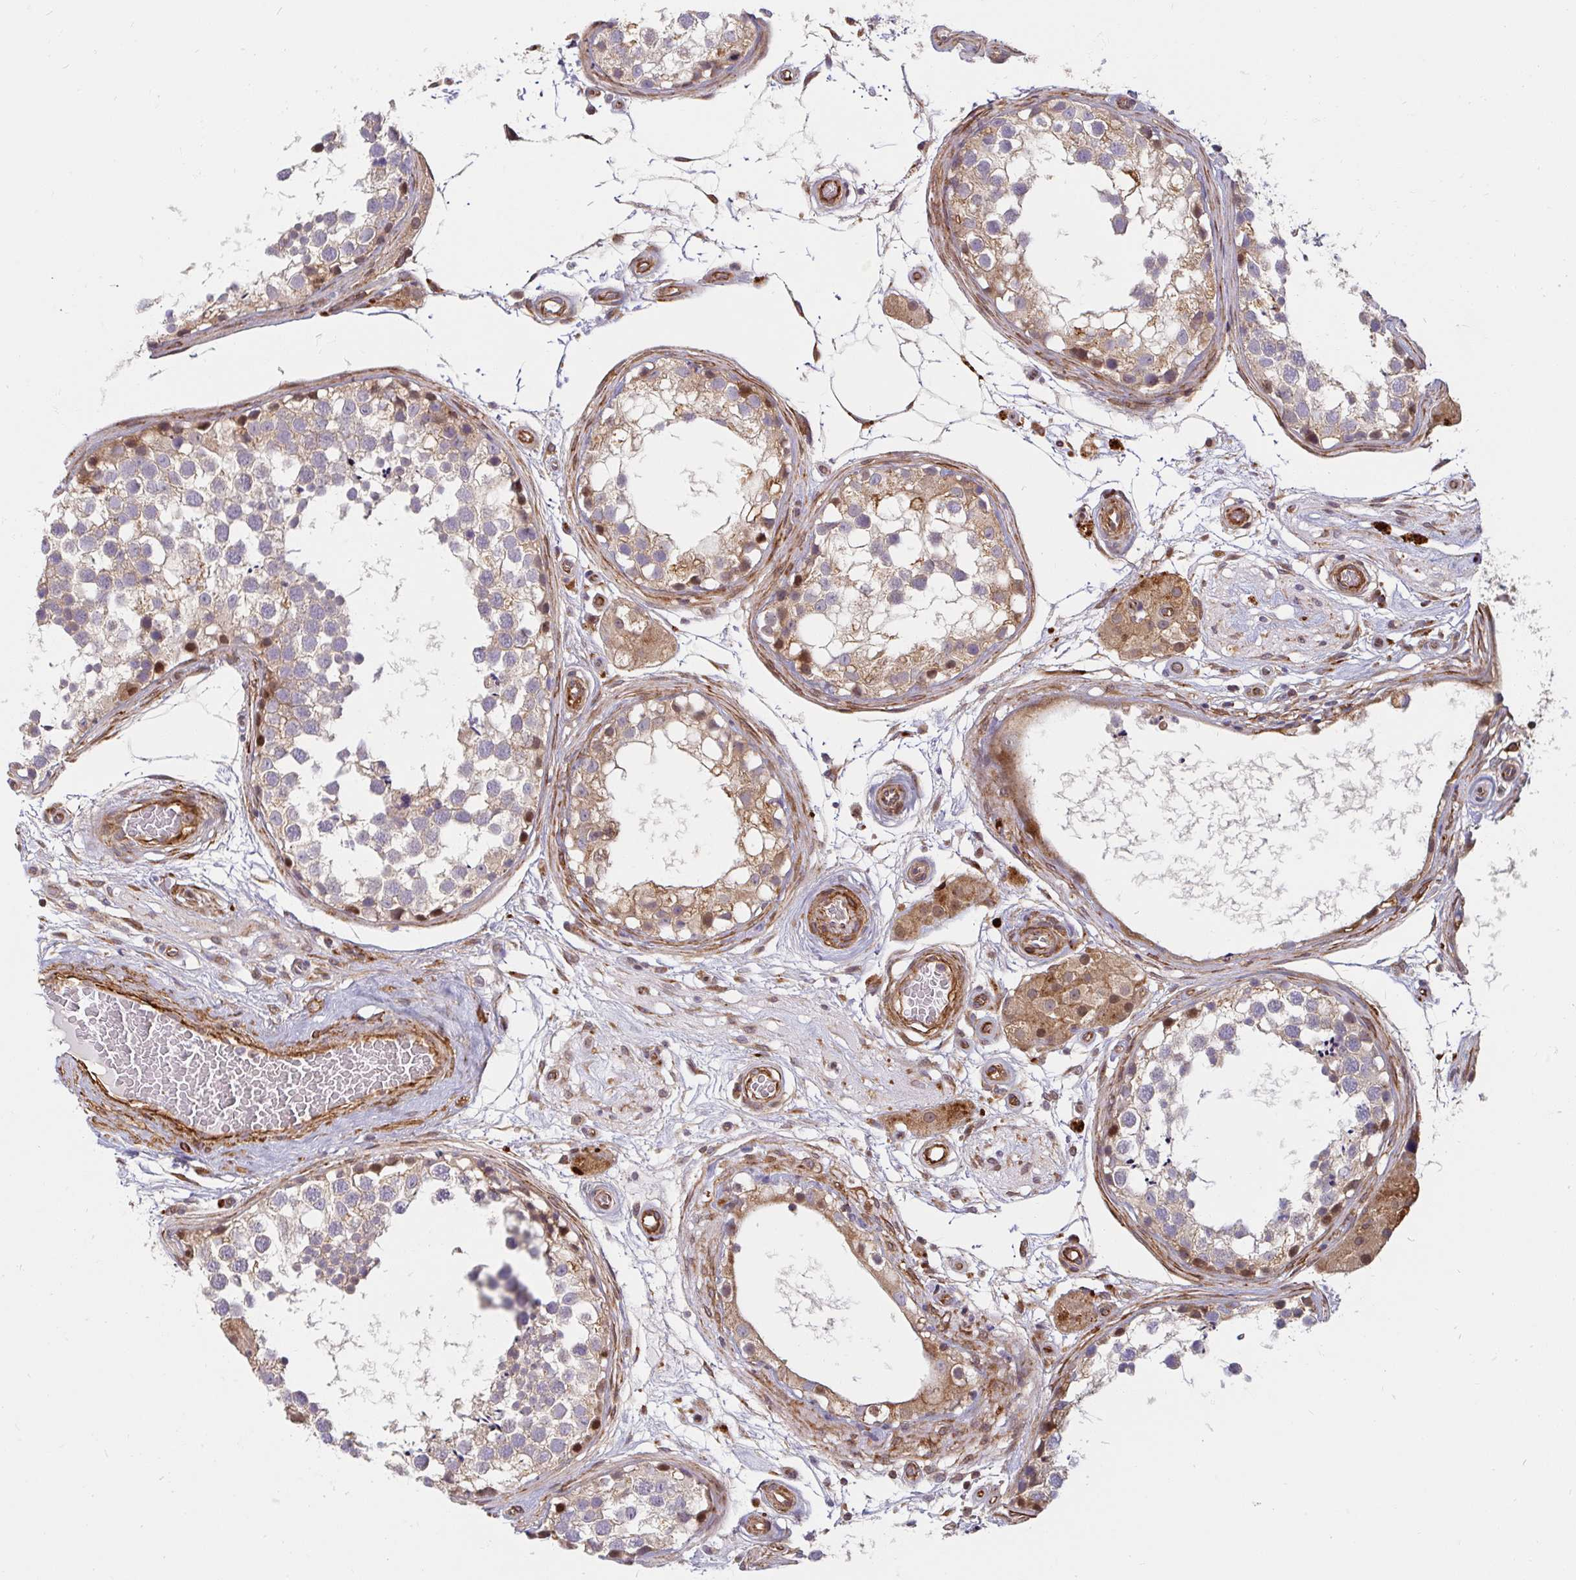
{"staining": {"intensity": "weak", "quantity": "25%-75%", "location": "cytoplasmic/membranous"}, "tissue": "testis", "cell_type": "Cells in seminiferous ducts", "image_type": "normal", "snomed": [{"axis": "morphology", "description": "Normal tissue, NOS"}, {"axis": "morphology", "description": "Seminoma, NOS"}, {"axis": "topography", "description": "Testis"}], "caption": "Testis stained with immunohistochemistry shows weak cytoplasmic/membranous positivity in about 25%-75% of cells in seminiferous ducts.", "gene": "BTF3", "patient": {"sex": "male", "age": 65}}